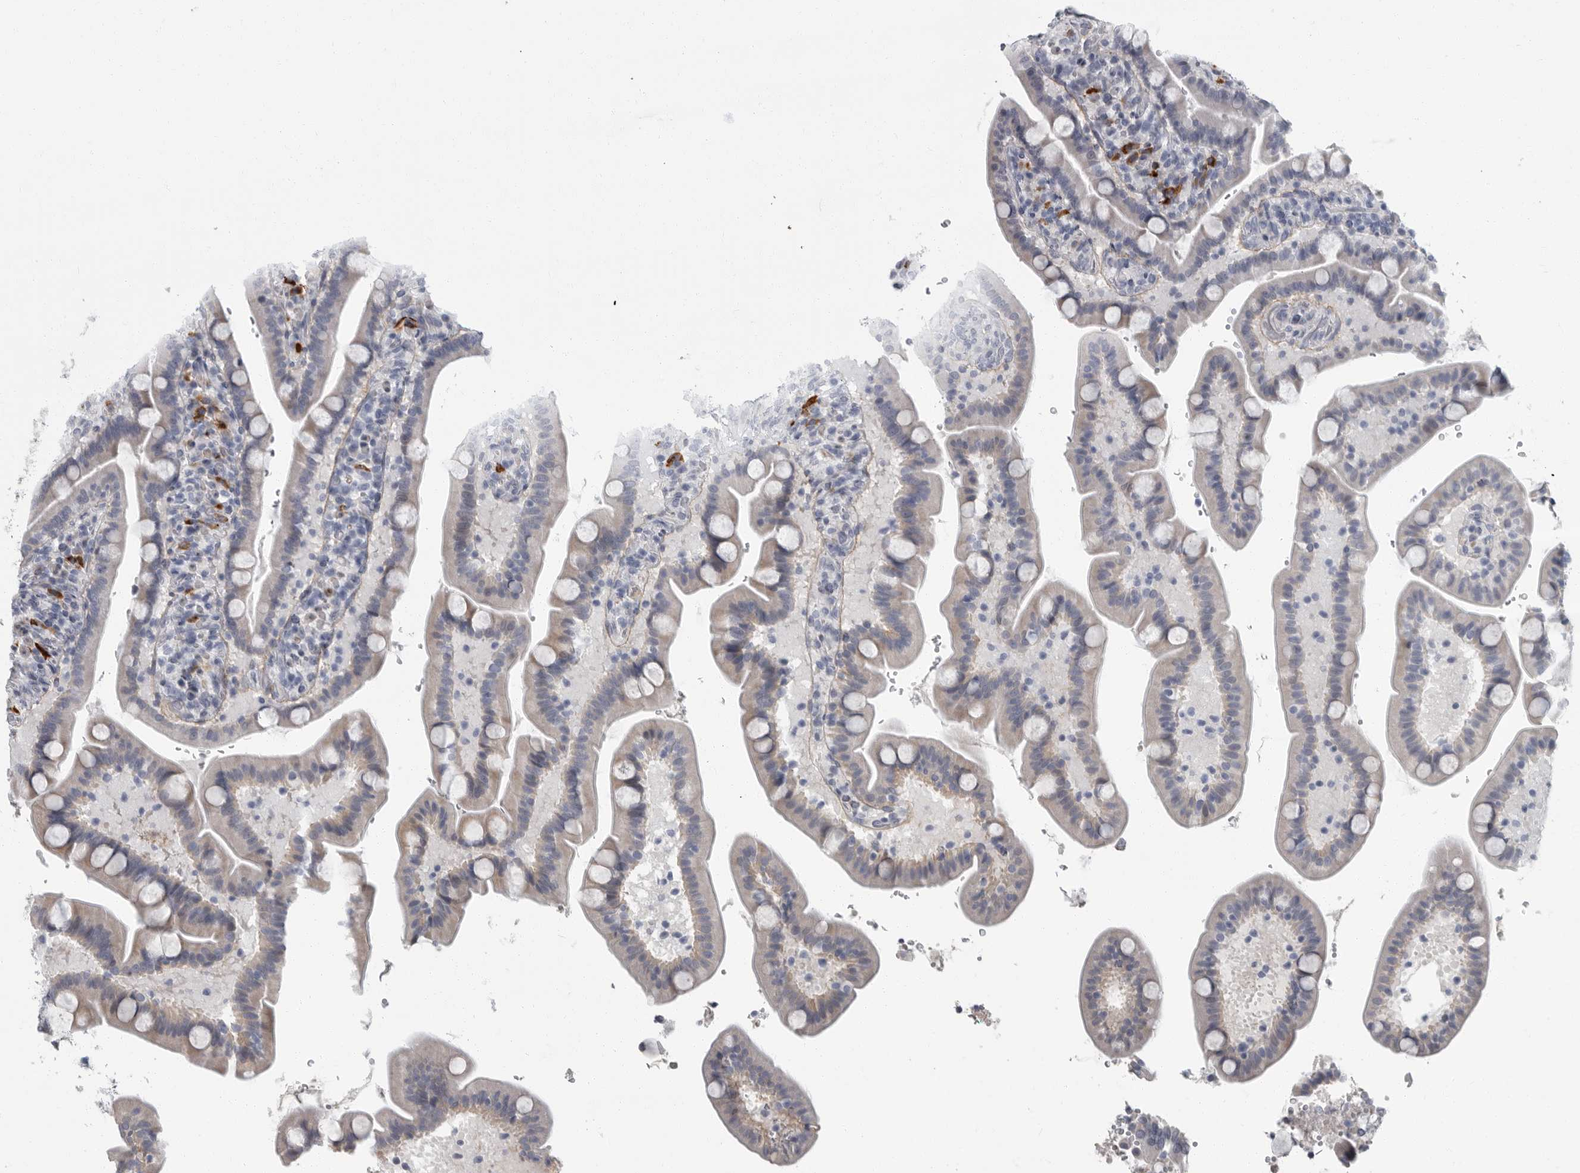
{"staining": {"intensity": "negative", "quantity": "none", "location": "none"}, "tissue": "duodenum", "cell_type": "Glandular cells", "image_type": "normal", "snomed": [{"axis": "morphology", "description": "Normal tissue, NOS"}, {"axis": "topography", "description": "Duodenum"}], "caption": "The immunohistochemistry micrograph has no significant staining in glandular cells of duodenum.", "gene": "SLC25A39", "patient": {"sex": "male", "age": 54}}